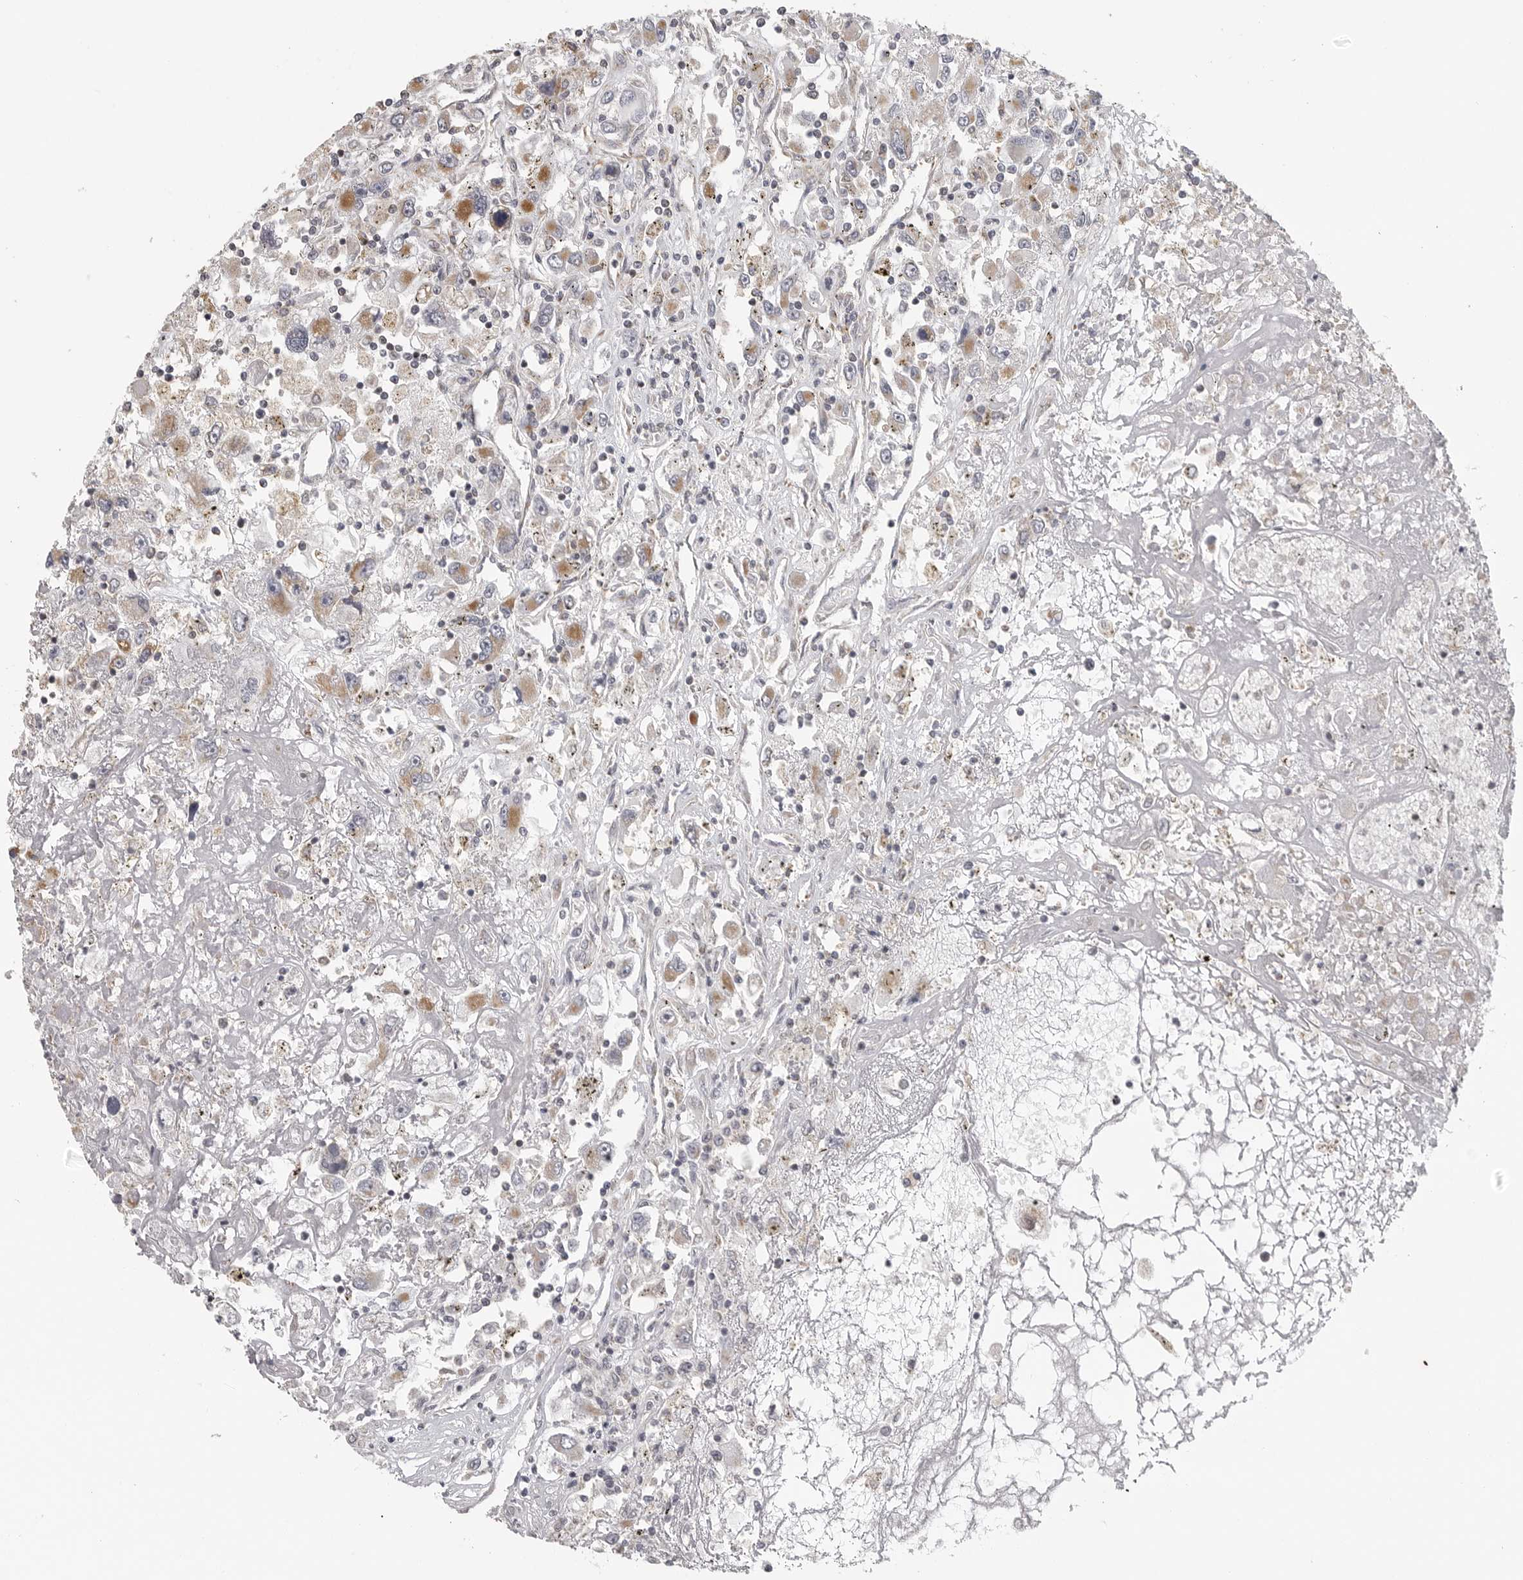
{"staining": {"intensity": "moderate", "quantity": "<25%", "location": "cytoplasmic/membranous"}, "tissue": "renal cancer", "cell_type": "Tumor cells", "image_type": "cancer", "snomed": [{"axis": "morphology", "description": "Adenocarcinoma, NOS"}, {"axis": "topography", "description": "Kidney"}], "caption": "Human renal cancer (adenocarcinoma) stained with a brown dye demonstrates moderate cytoplasmic/membranous positive staining in approximately <25% of tumor cells.", "gene": "RXFP3", "patient": {"sex": "female", "age": 52}}